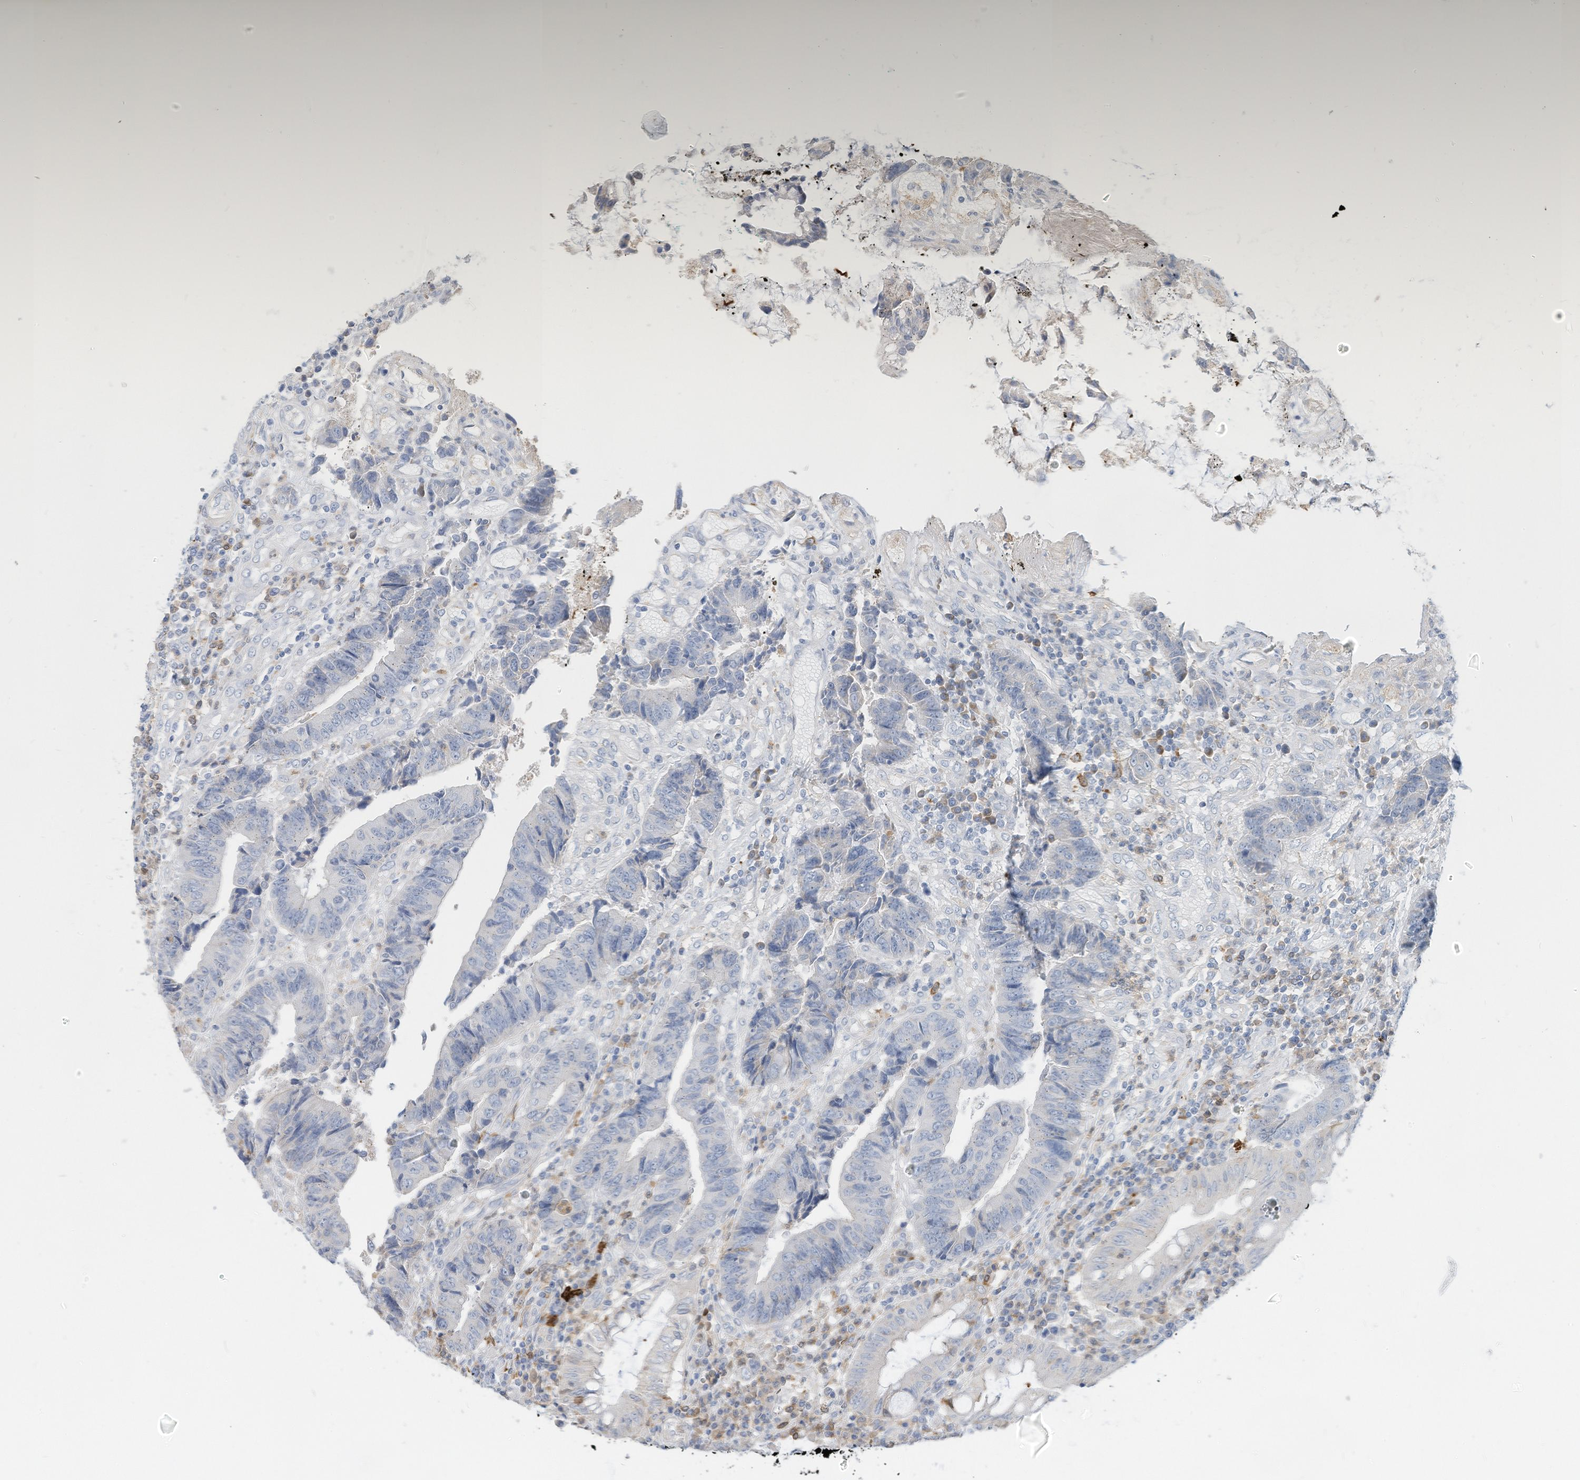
{"staining": {"intensity": "negative", "quantity": "none", "location": "none"}, "tissue": "colorectal cancer", "cell_type": "Tumor cells", "image_type": "cancer", "snomed": [{"axis": "morphology", "description": "Adenocarcinoma, NOS"}, {"axis": "topography", "description": "Rectum"}], "caption": "High power microscopy image of an immunohistochemistry (IHC) micrograph of adenocarcinoma (colorectal), revealing no significant staining in tumor cells.", "gene": "ATP13A1", "patient": {"sex": "male", "age": 84}}